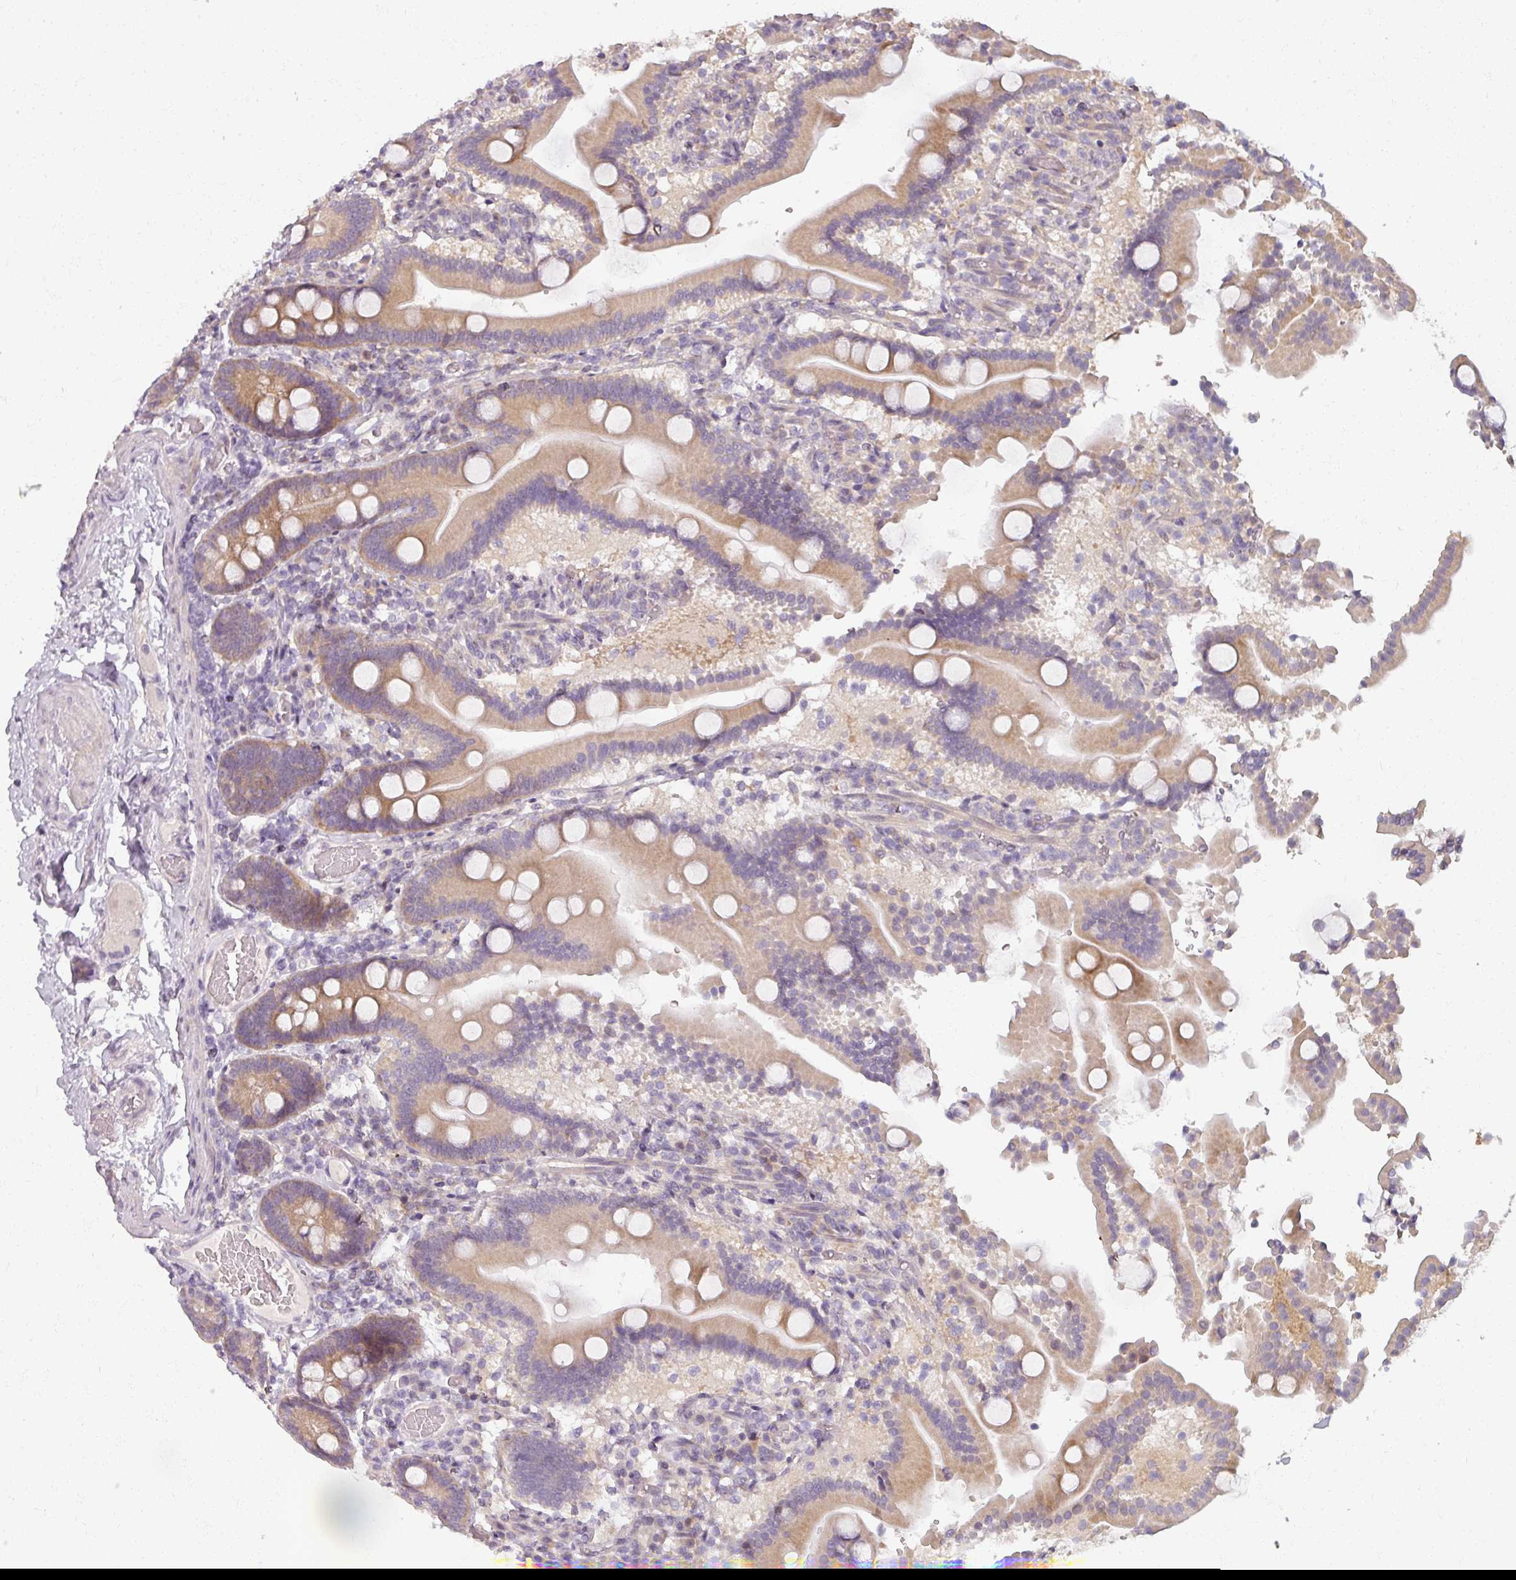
{"staining": {"intensity": "moderate", "quantity": "25%-75%", "location": "cytoplasmic/membranous"}, "tissue": "duodenum", "cell_type": "Glandular cells", "image_type": "normal", "snomed": [{"axis": "morphology", "description": "Normal tissue, NOS"}, {"axis": "topography", "description": "Duodenum"}], "caption": "Protein analysis of benign duodenum shows moderate cytoplasmic/membranous positivity in approximately 25%-75% of glandular cells.", "gene": "MYMK", "patient": {"sex": "male", "age": 55}}